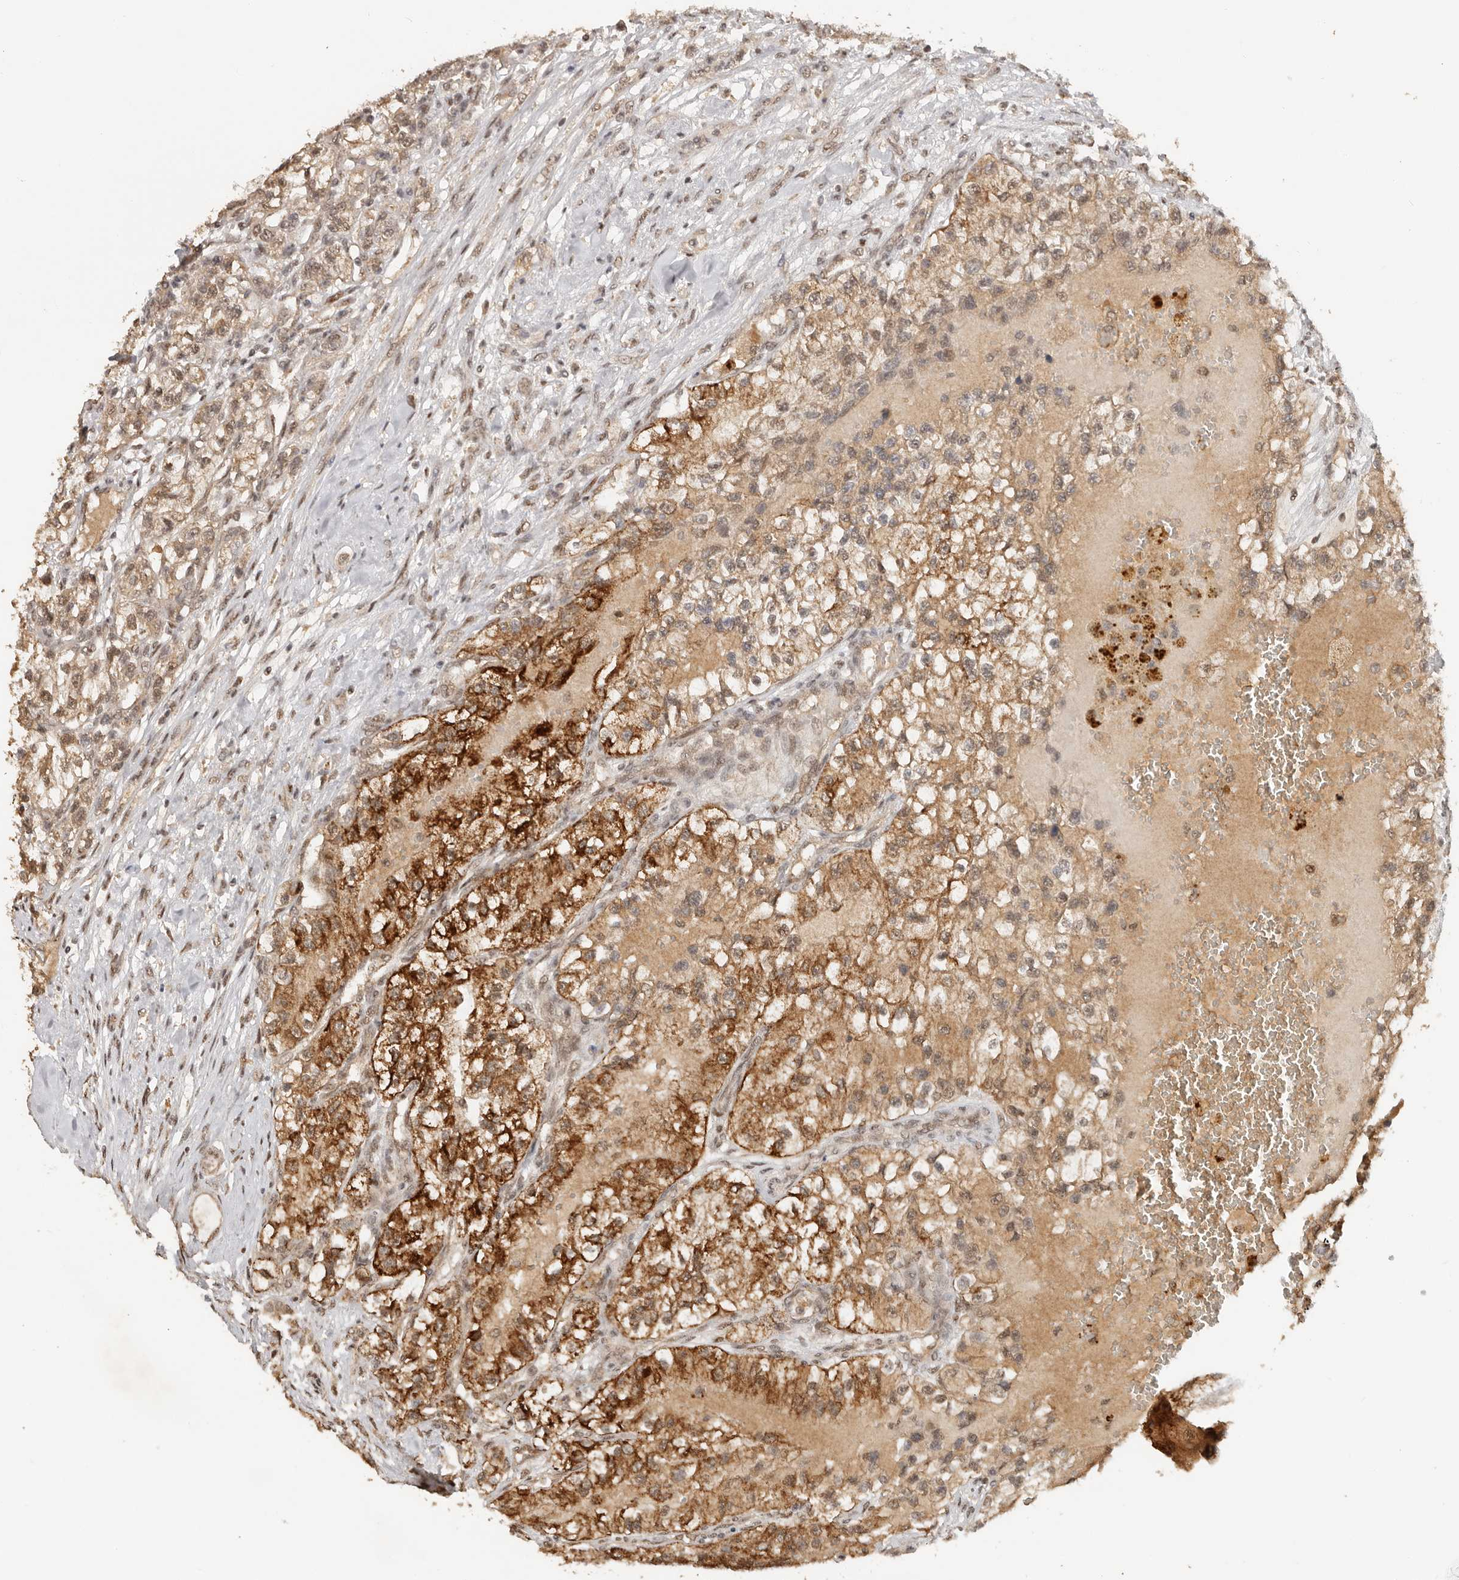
{"staining": {"intensity": "strong", "quantity": ">75%", "location": "cytoplasmic/membranous"}, "tissue": "renal cancer", "cell_type": "Tumor cells", "image_type": "cancer", "snomed": [{"axis": "morphology", "description": "Adenocarcinoma, NOS"}, {"axis": "topography", "description": "Kidney"}], "caption": "Protein expression analysis of human renal adenocarcinoma reveals strong cytoplasmic/membranous staining in about >75% of tumor cells. (DAB (3,3'-diaminobenzidine) IHC, brown staining for protein, blue staining for nuclei).", "gene": "SEC14L1", "patient": {"sex": "female", "age": 57}}